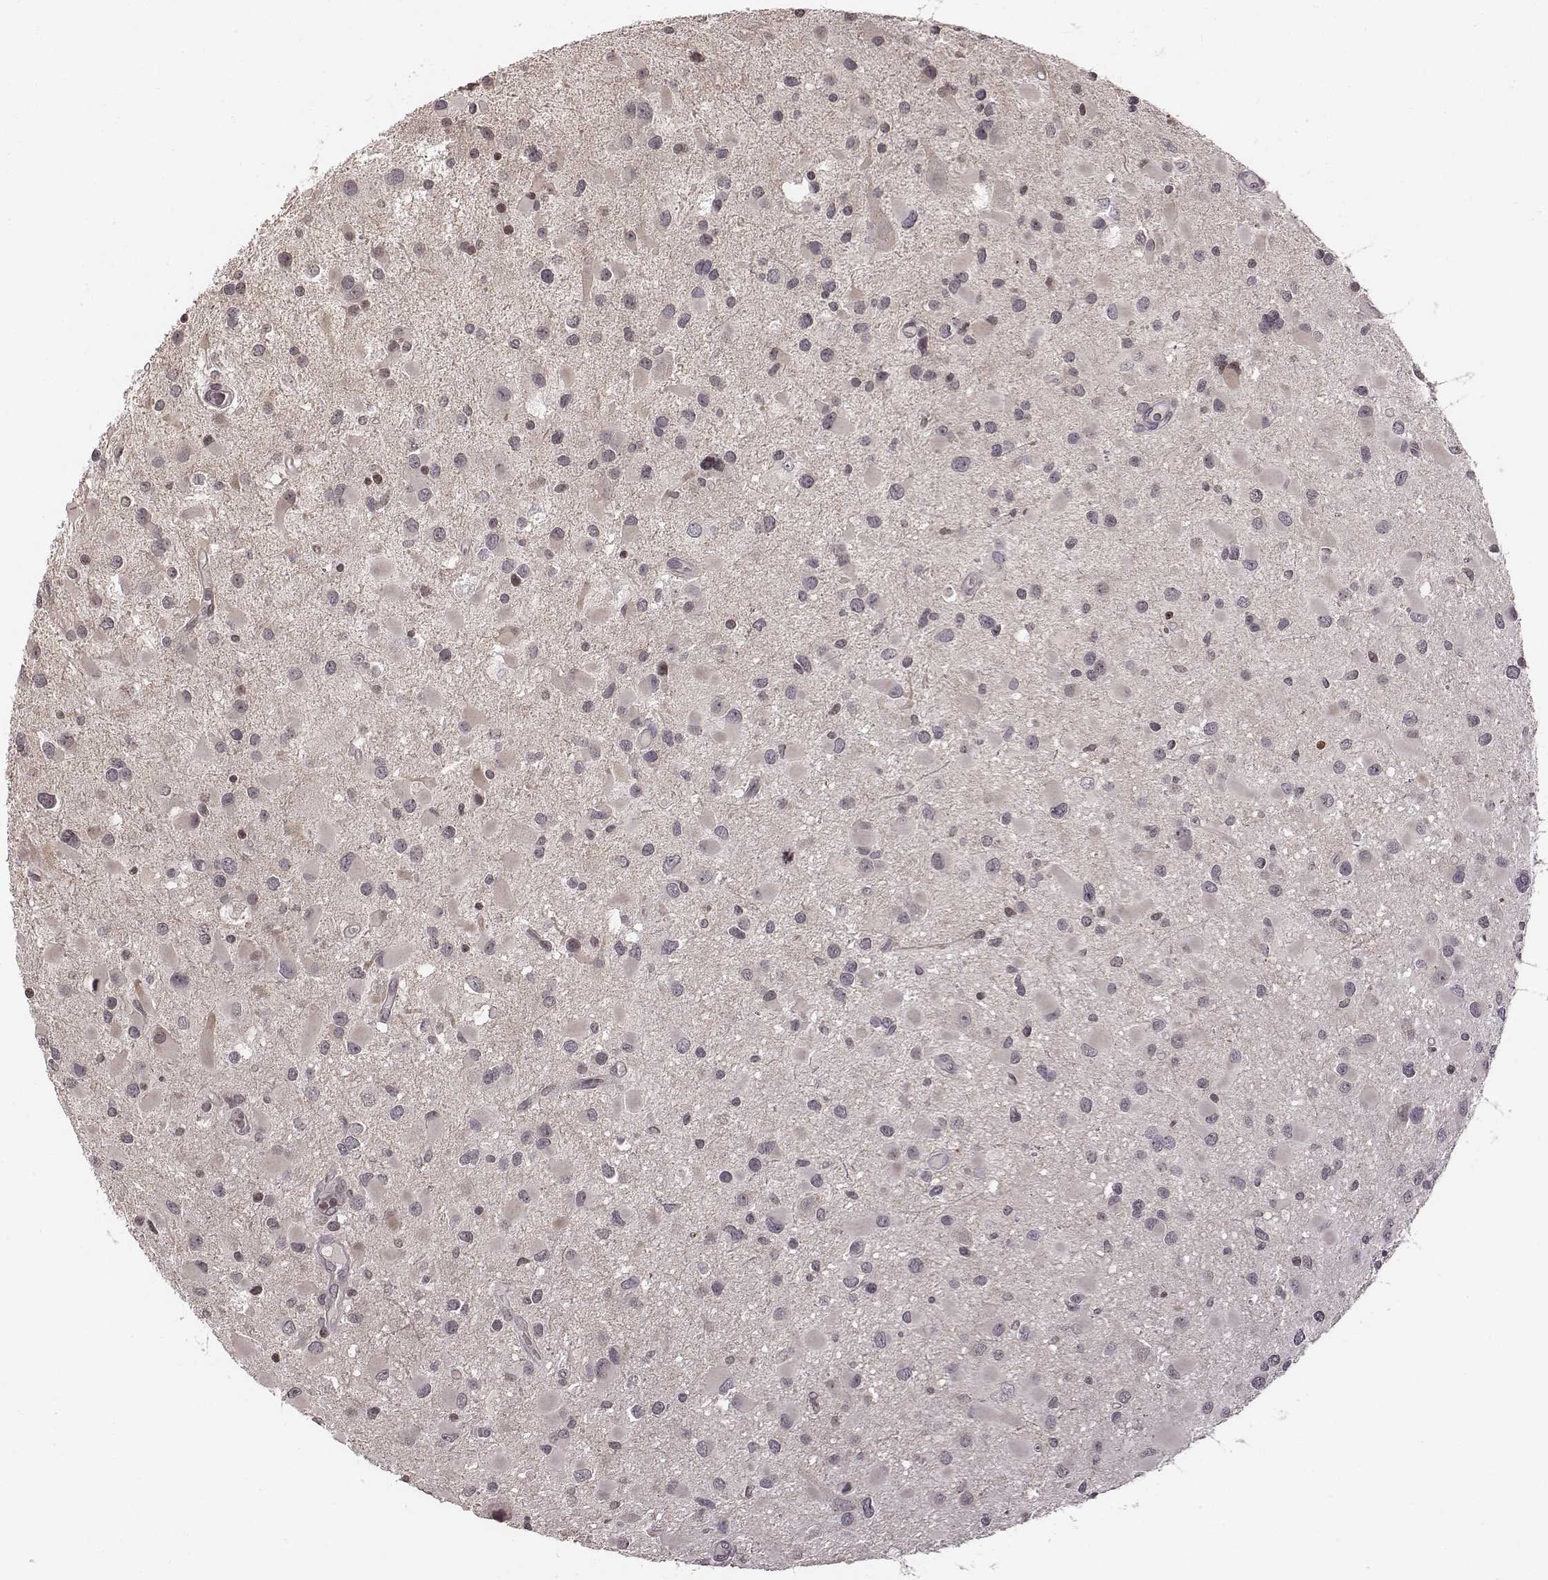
{"staining": {"intensity": "negative", "quantity": "none", "location": "none"}, "tissue": "glioma", "cell_type": "Tumor cells", "image_type": "cancer", "snomed": [{"axis": "morphology", "description": "Glioma, malignant, Low grade"}, {"axis": "topography", "description": "Brain"}], "caption": "Immunohistochemistry of glioma displays no positivity in tumor cells. (DAB immunohistochemistry visualized using brightfield microscopy, high magnification).", "gene": "GRM4", "patient": {"sex": "female", "age": 32}}